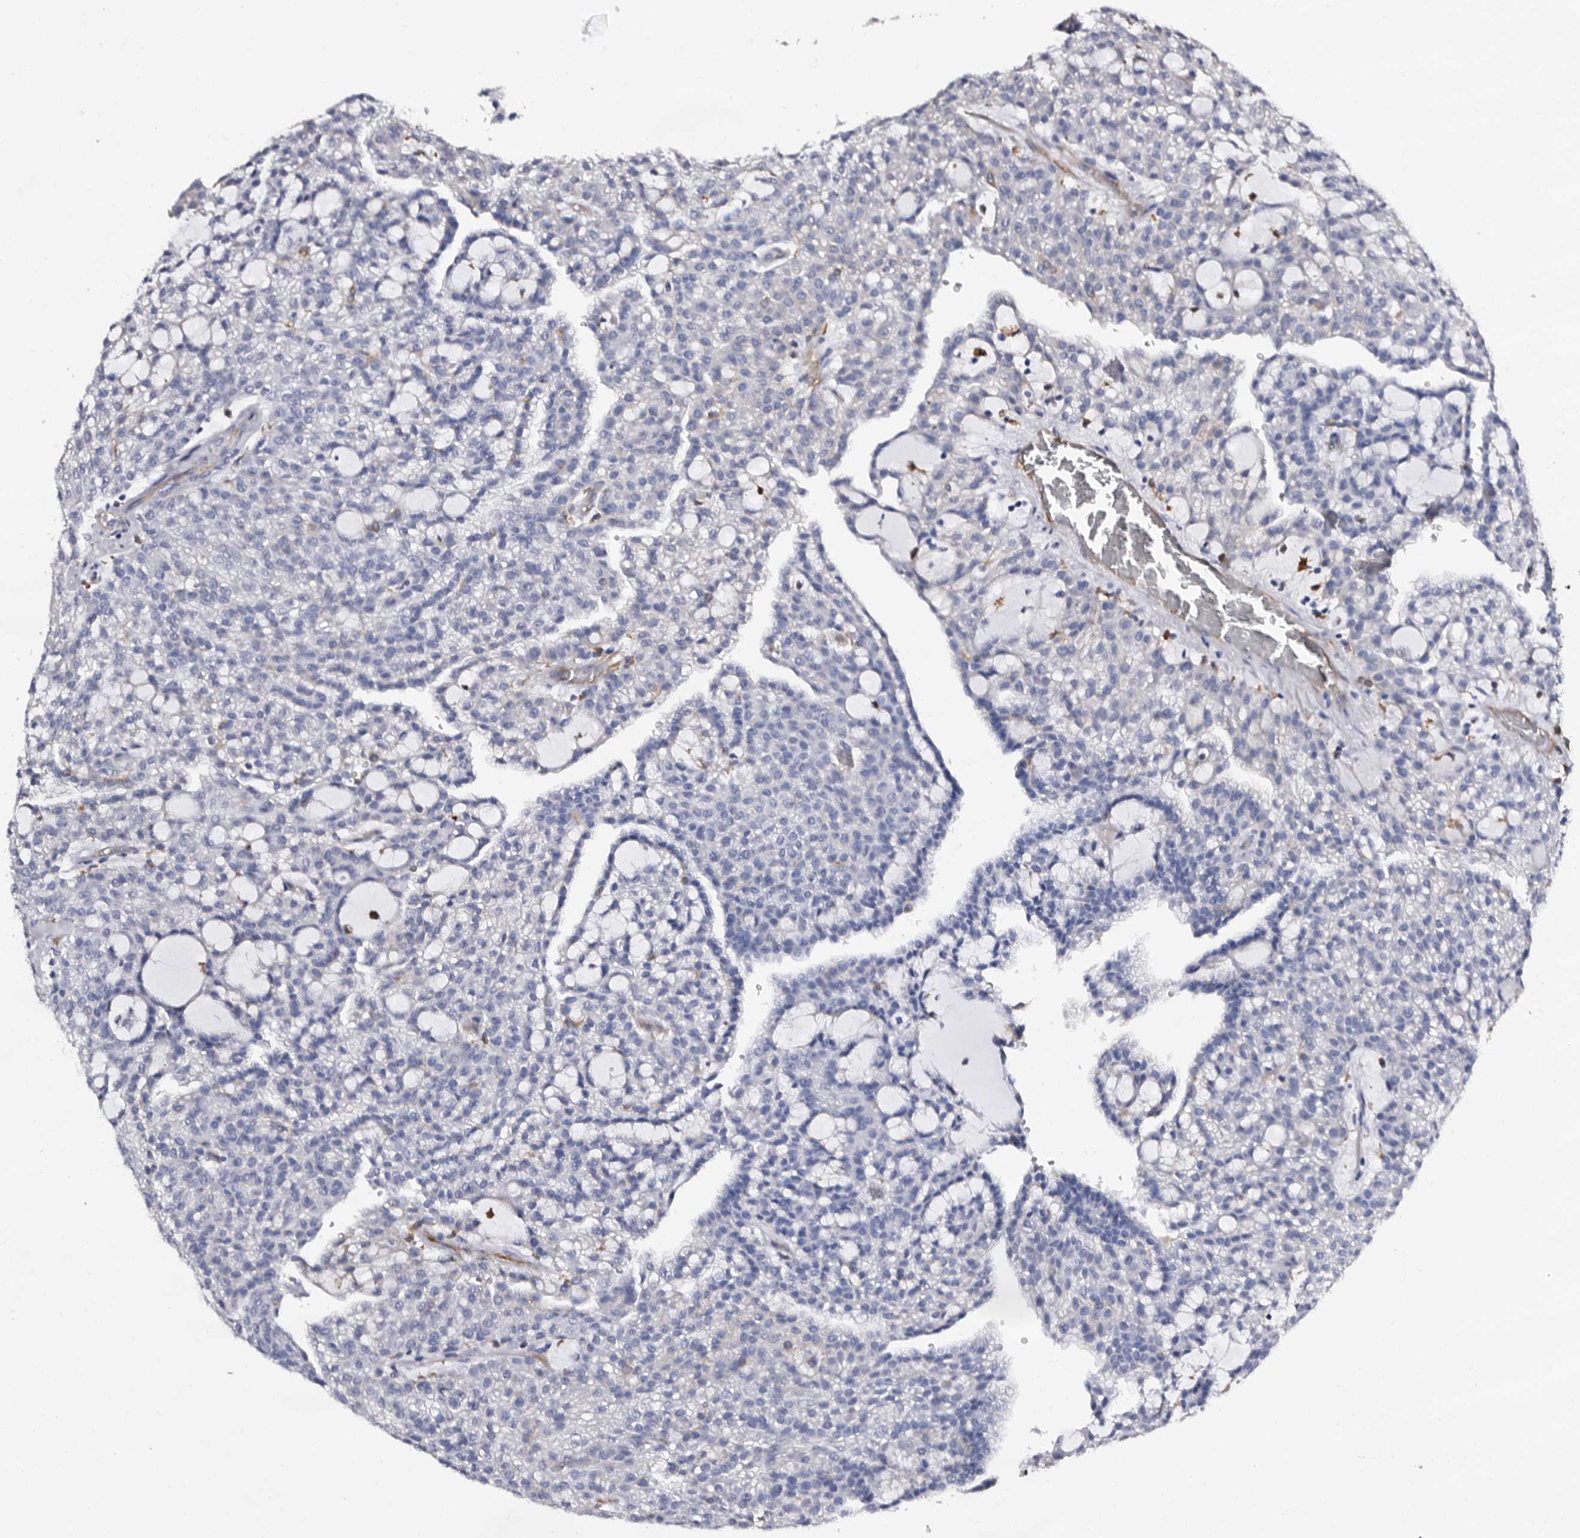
{"staining": {"intensity": "negative", "quantity": "none", "location": "none"}, "tissue": "renal cancer", "cell_type": "Tumor cells", "image_type": "cancer", "snomed": [{"axis": "morphology", "description": "Adenocarcinoma, NOS"}, {"axis": "topography", "description": "Kidney"}], "caption": "Immunohistochemical staining of renal cancer (adenocarcinoma) demonstrates no significant positivity in tumor cells.", "gene": "EPB41L3", "patient": {"sex": "male", "age": 63}}